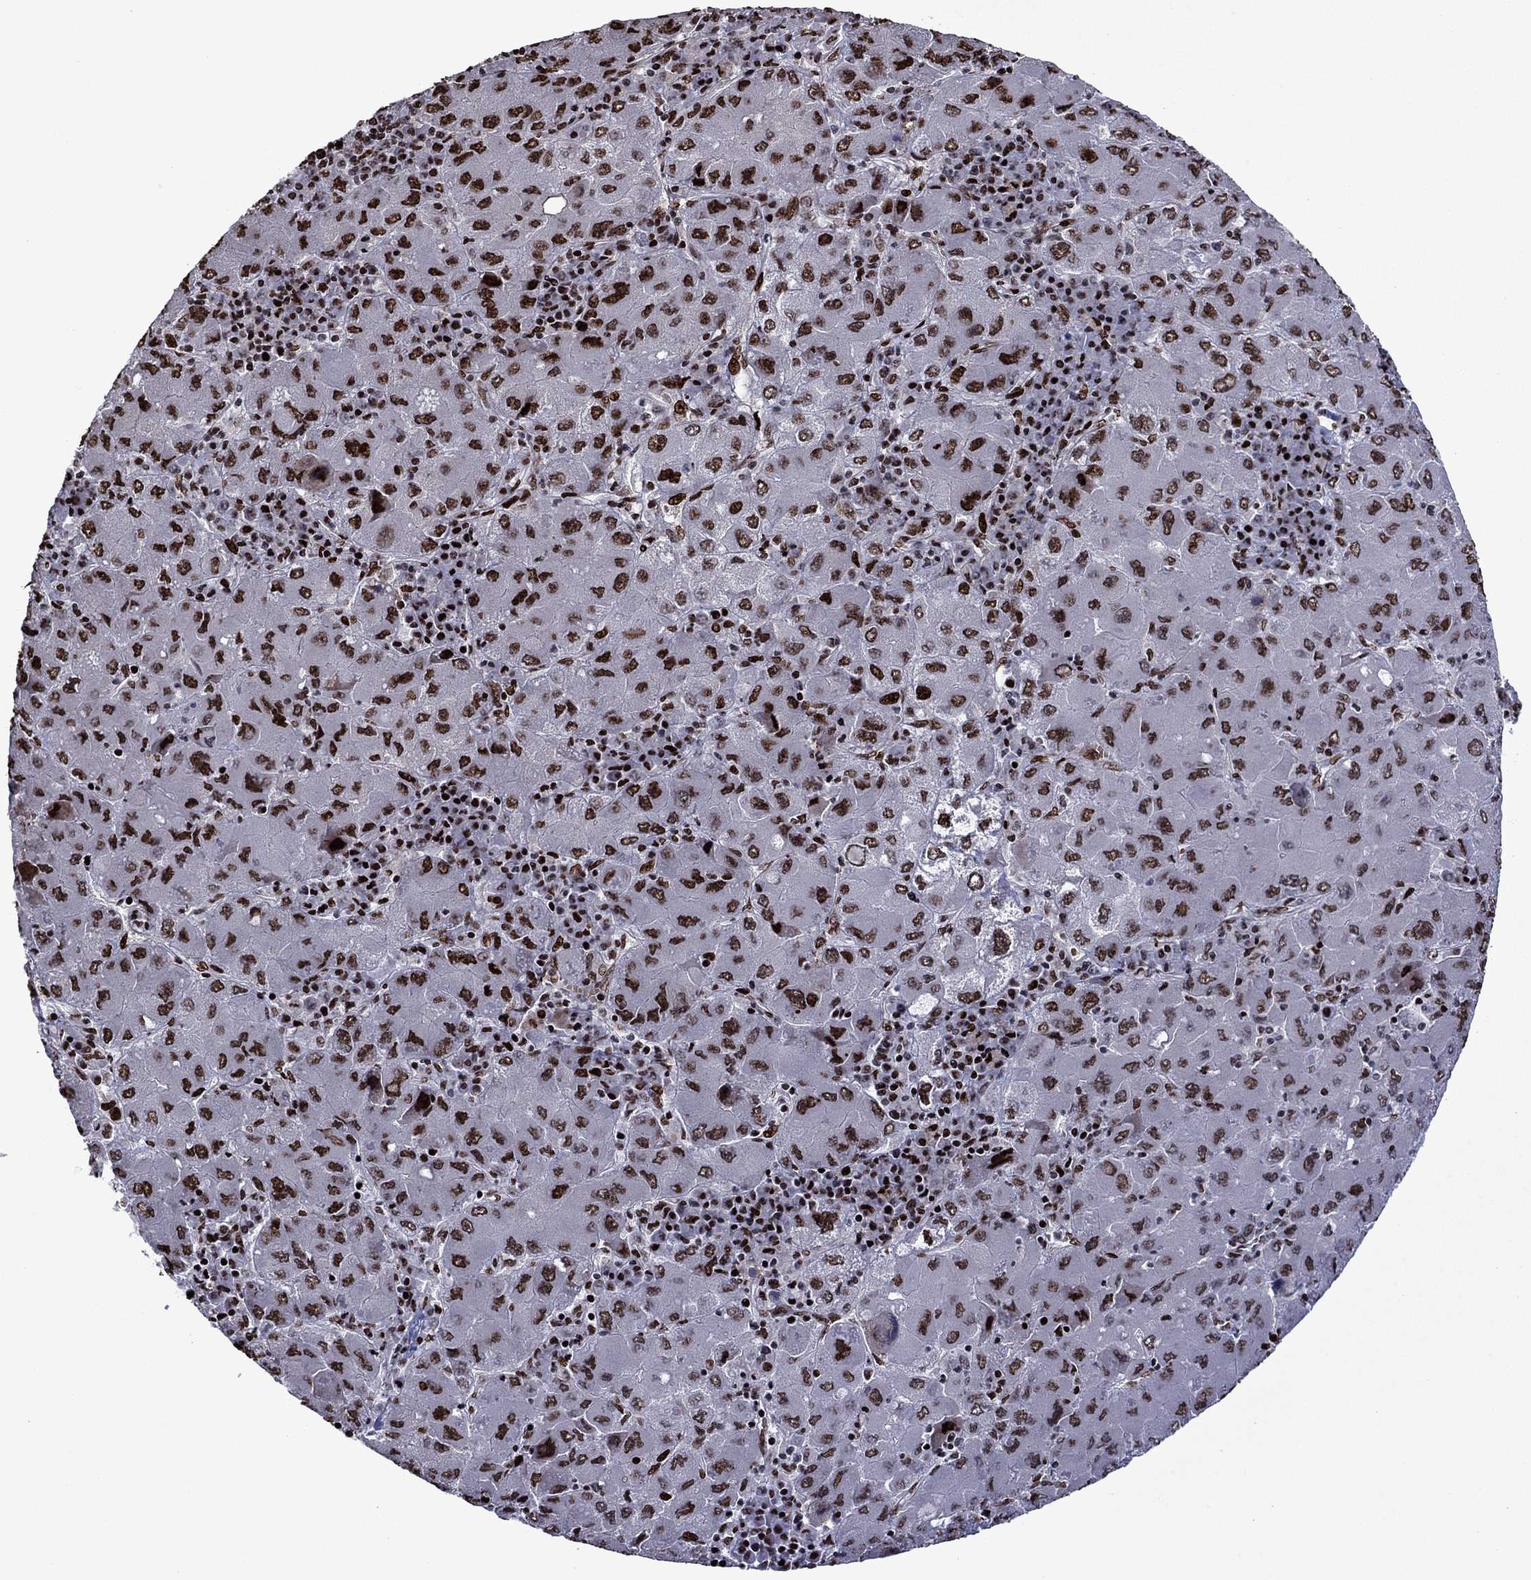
{"staining": {"intensity": "strong", "quantity": "25%-75%", "location": "nuclear"}, "tissue": "liver cancer", "cell_type": "Tumor cells", "image_type": "cancer", "snomed": [{"axis": "morphology", "description": "Carcinoma, Hepatocellular, NOS"}, {"axis": "topography", "description": "Liver"}], "caption": "DAB (3,3'-diaminobenzidine) immunohistochemical staining of liver hepatocellular carcinoma demonstrates strong nuclear protein staining in about 25%-75% of tumor cells.", "gene": "LIMK1", "patient": {"sex": "male", "age": 75}}